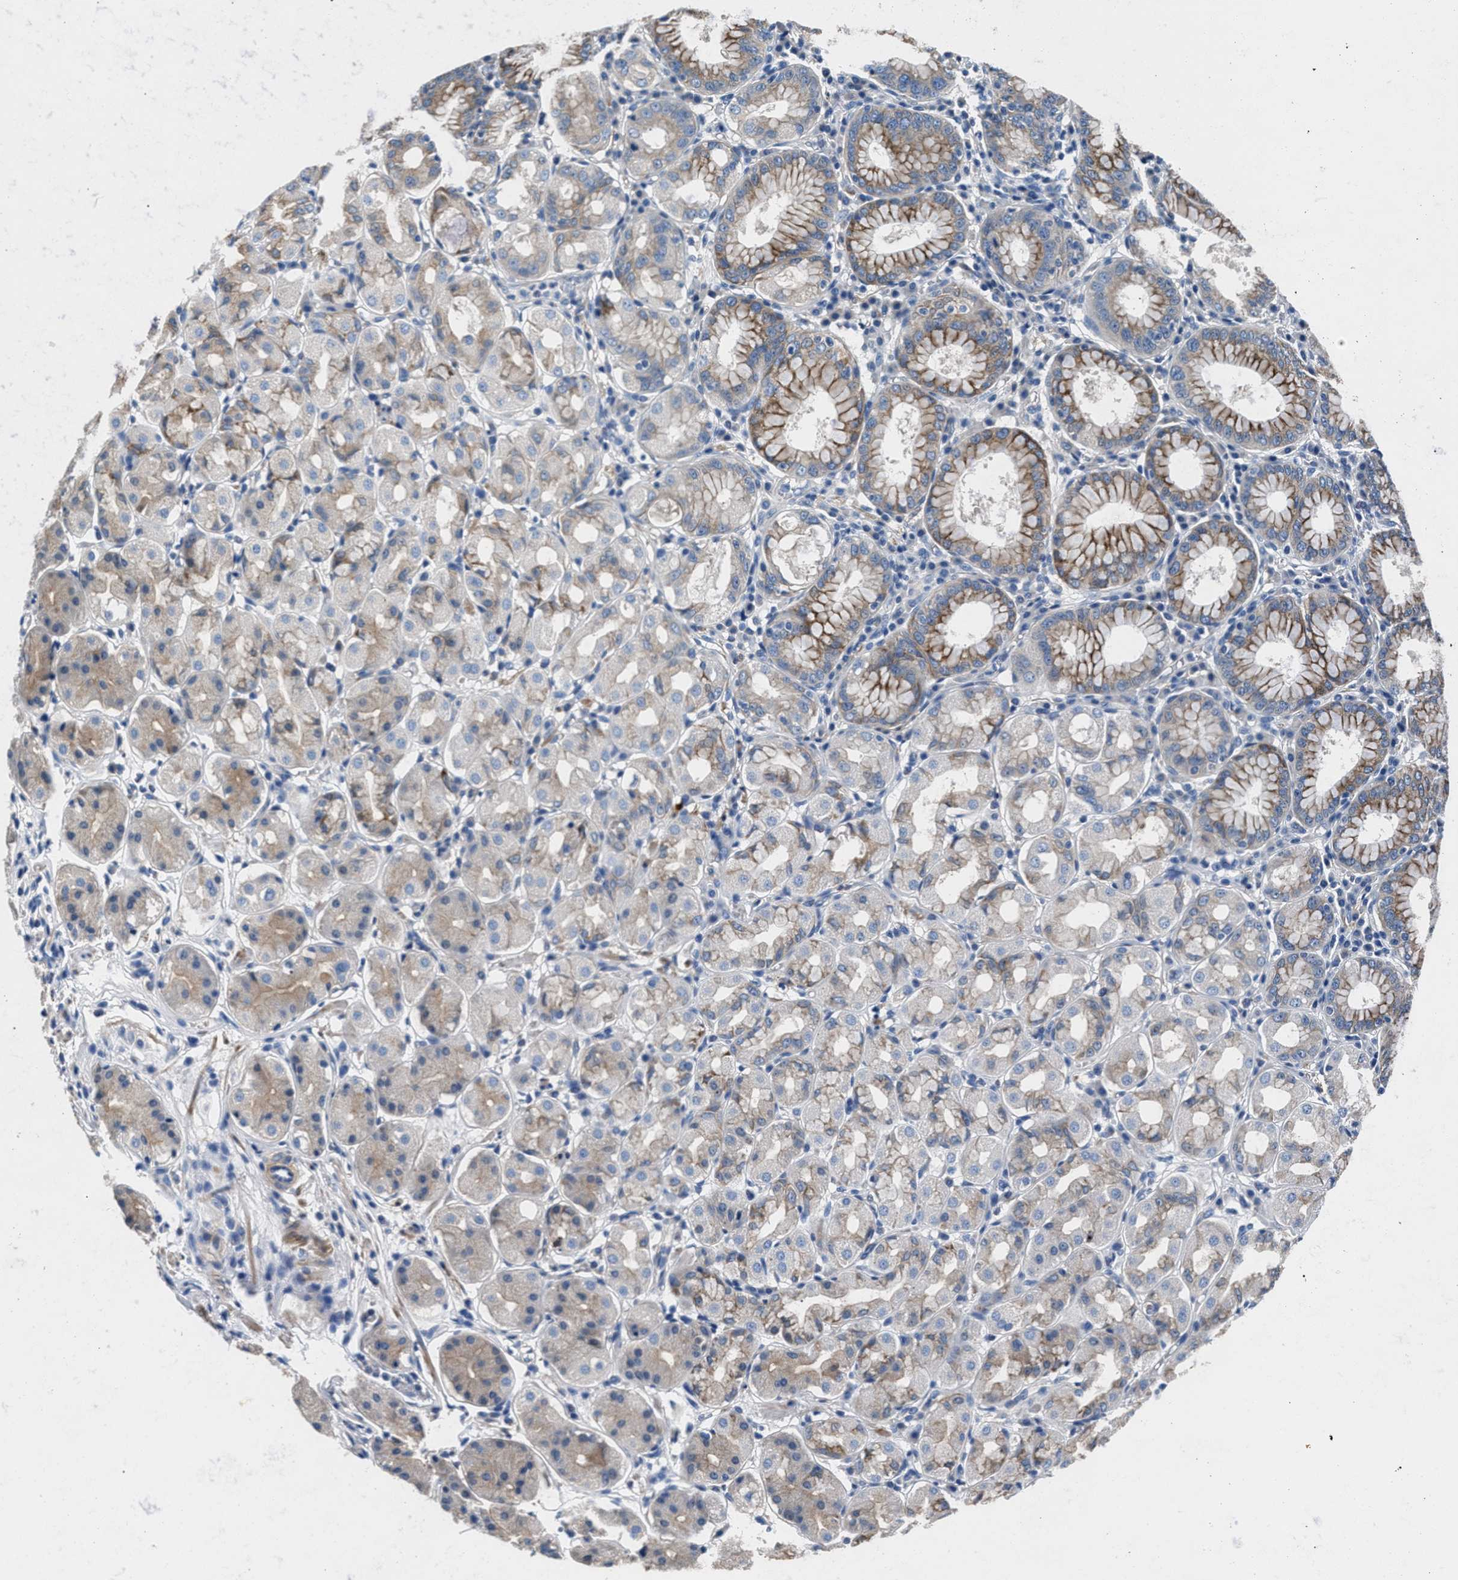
{"staining": {"intensity": "moderate", "quantity": "25%-75%", "location": "cytoplasmic/membranous"}, "tissue": "stomach", "cell_type": "Glandular cells", "image_type": "normal", "snomed": [{"axis": "morphology", "description": "Normal tissue, NOS"}, {"axis": "topography", "description": "Stomach"}, {"axis": "topography", "description": "Stomach, lower"}], "caption": "DAB (3,3'-diaminobenzidine) immunohistochemical staining of normal stomach reveals moderate cytoplasmic/membranous protein expression in approximately 25%-75% of glandular cells.", "gene": "CDRT4", "patient": {"sex": "female", "age": 56}}